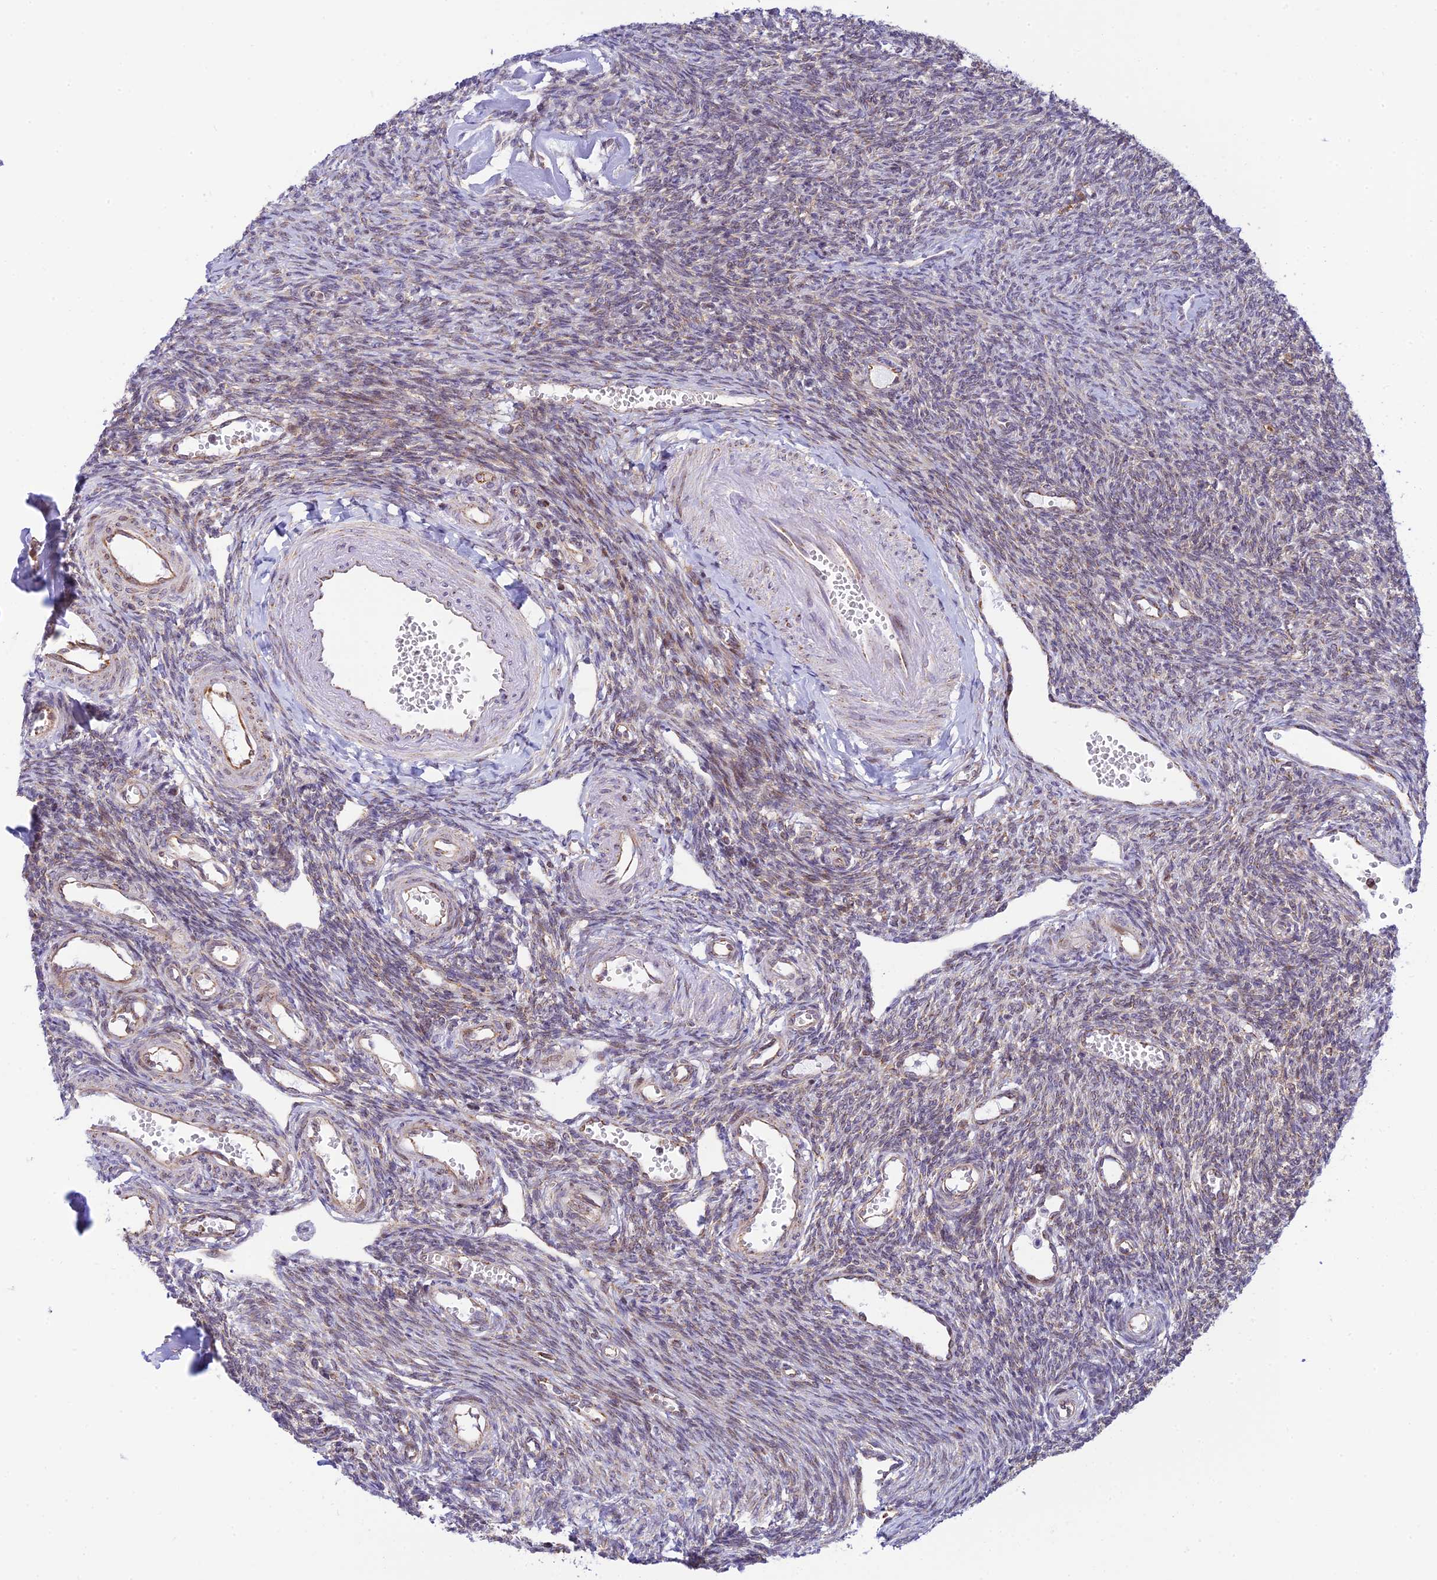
{"staining": {"intensity": "moderate", "quantity": ">75%", "location": "cytoplasmic/membranous"}, "tissue": "ovary", "cell_type": "Follicle cells", "image_type": "normal", "snomed": [{"axis": "morphology", "description": "Normal tissue, NOS"}, {"axis": "morphology", "description": "Cyst, NOS"}, {"axis": "topography", "description": "Ovary"}], "caption": "This photomicrograph shows immunohistochemistry staining of normal ovary, with medium moderate cytoplasmic/membranous staining in approximately >75% of follicle cells.", "gene": "HOOK2", "patient": {"sex": "female", "age": 33}}